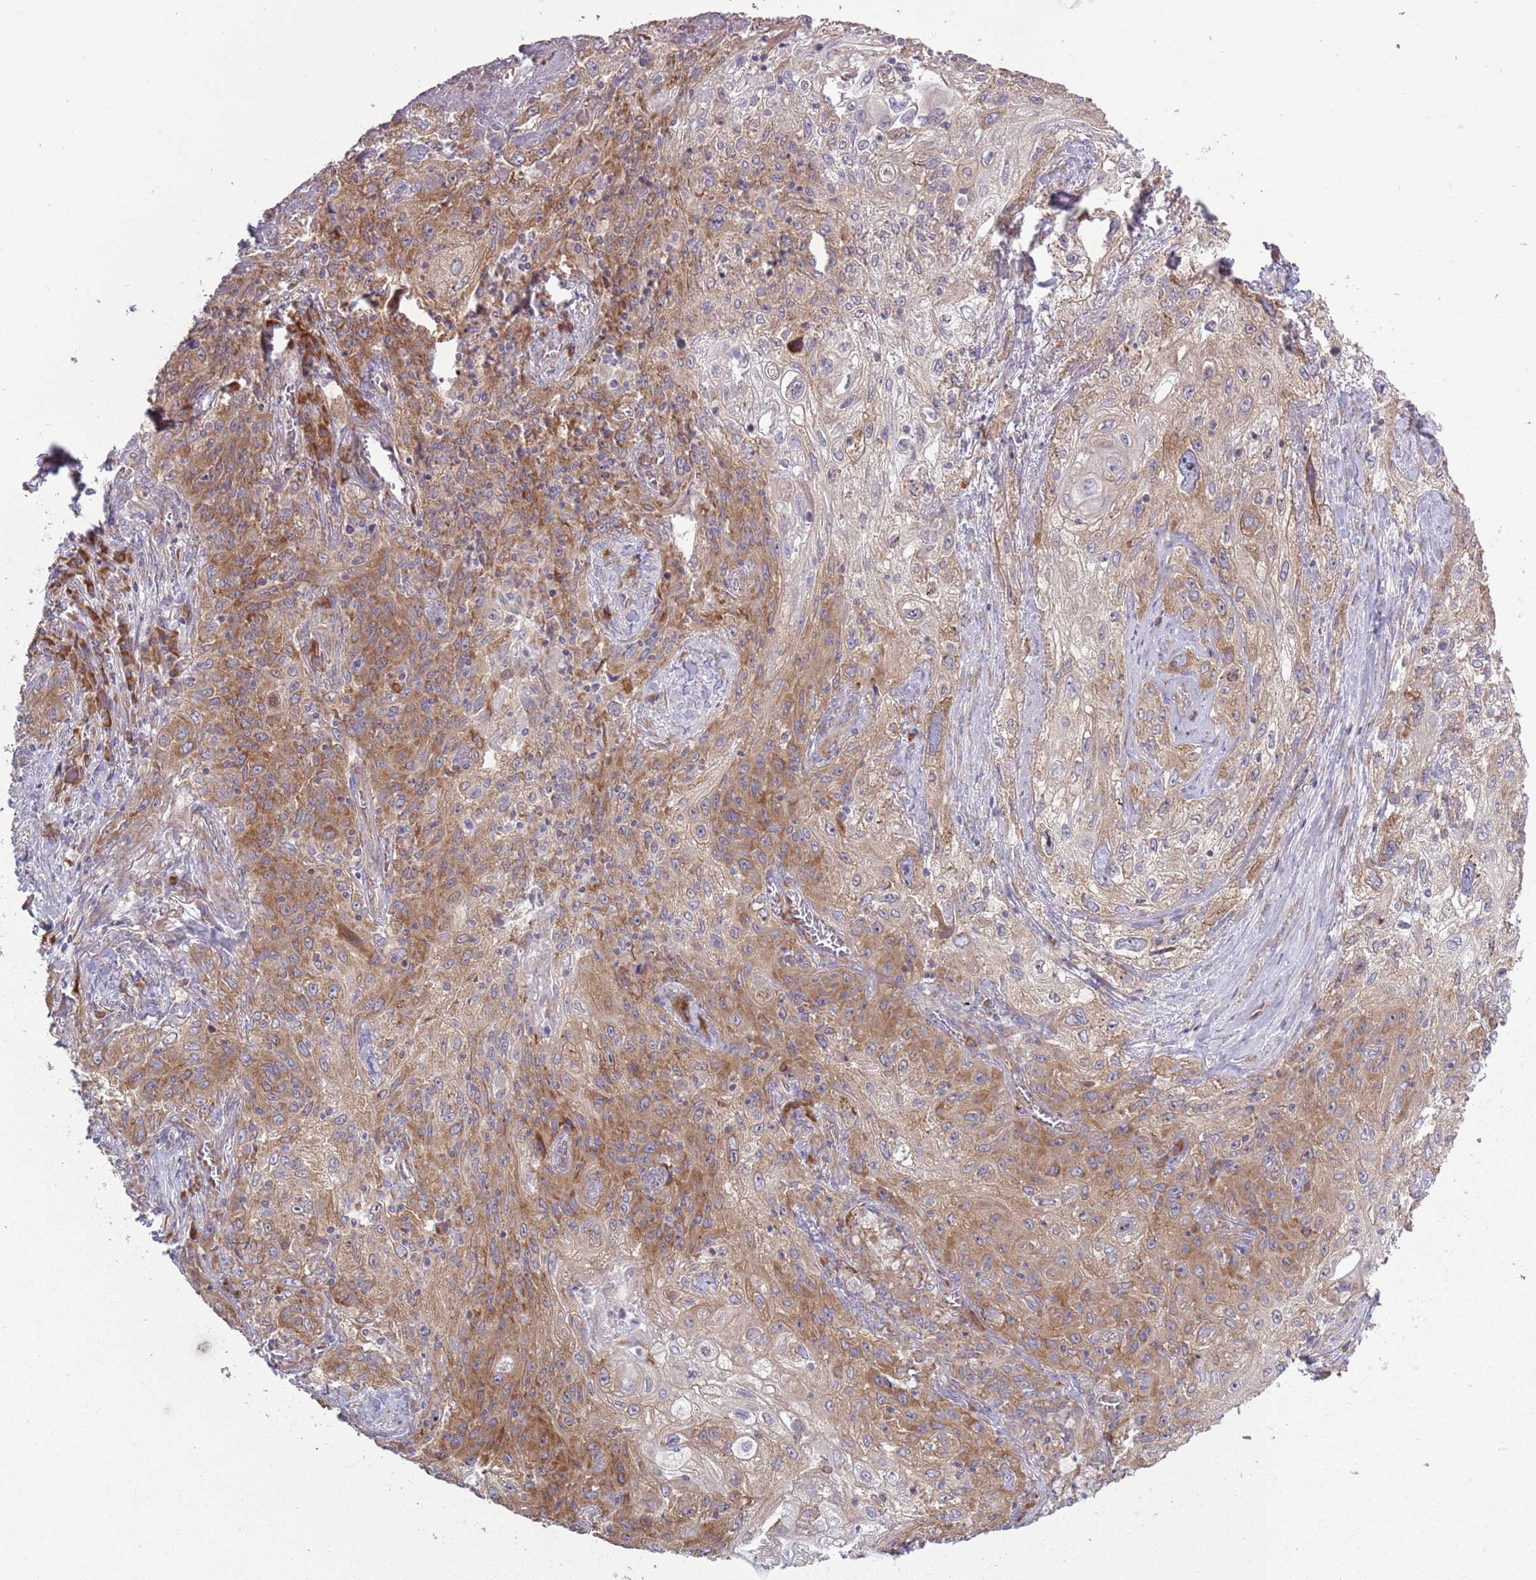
{"staining": {"intensity": "moderate", "quantity": ">75%", "location": "cytoplasmic/membranous"}, "tissue": "lung cancer", "cell_type": "Tumor cells", "image_type": "cancer", "snomed": [{"axis": "morphology", "description": "Squamous cell carcinoma, NOS"}, {"axis": "topography", "description": "Lung"}], "caption": "An immunohistochemistry histopathology image of neoplastic tissue is shown. Protein staining in brown labels moderate cytoplasmic/membranous positivity in lung cancer within tumor cells.", "gene": "RPL17-C18orf32", "patient": {"sex": "female", "age": 69}}